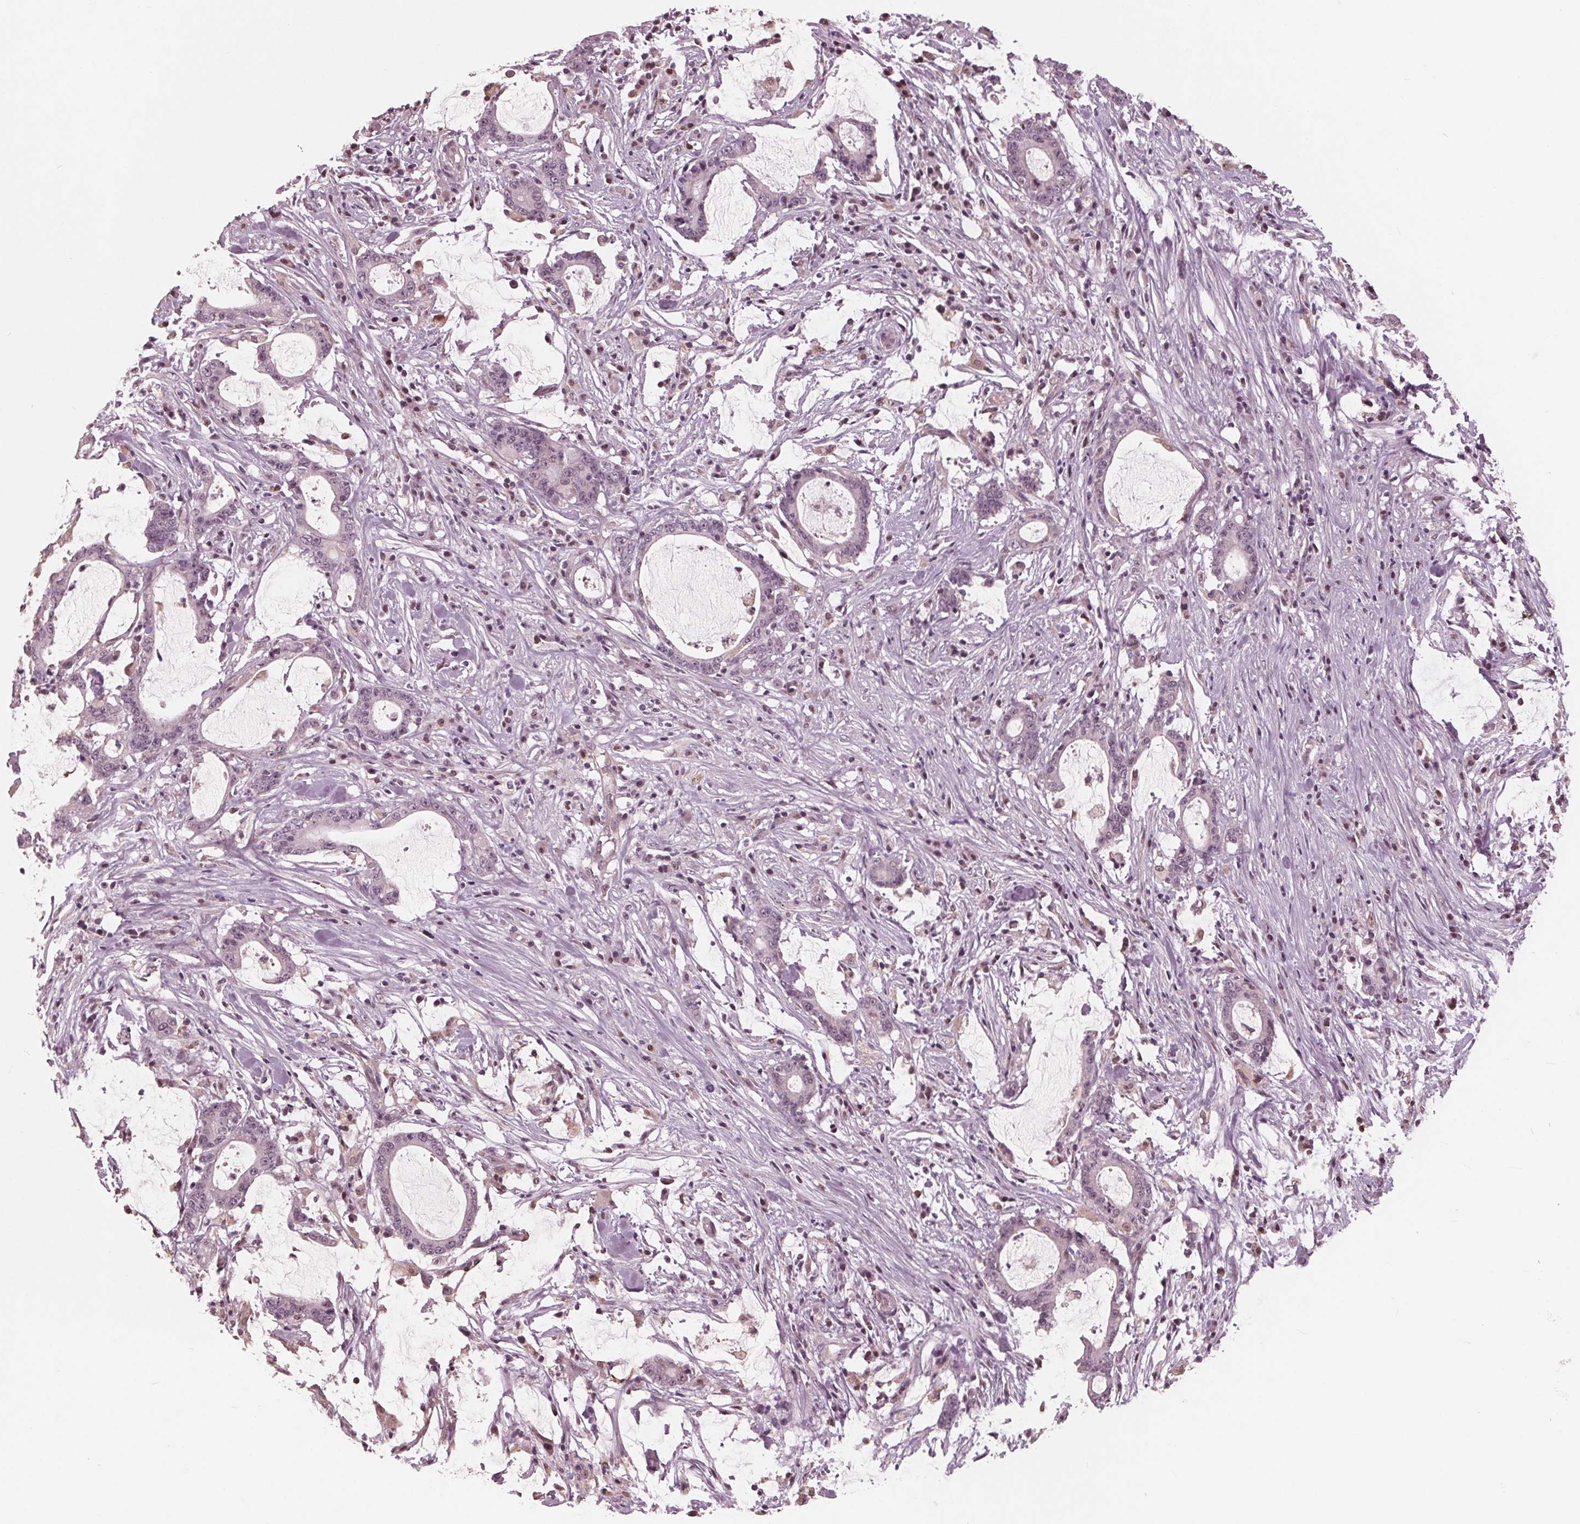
{"staining": {"intensity": "negative", "quantity": "none", "location": "none"}, "tissue": "stomach cancer", "cell_type": "Tumor cells", "image_type": "cancer", "snomed": [{"axis": "morphology", "description": "Adenocarcinoma, NOS"}, {"axis": "topography", "description": "Stomach, upper"}], "caption": "Micrograph shows no protein positivity in tumor cells of stomach adenocarcinoma tissue.", "gene": "ING3", "patient": {"sex": "male", "age": 68}}